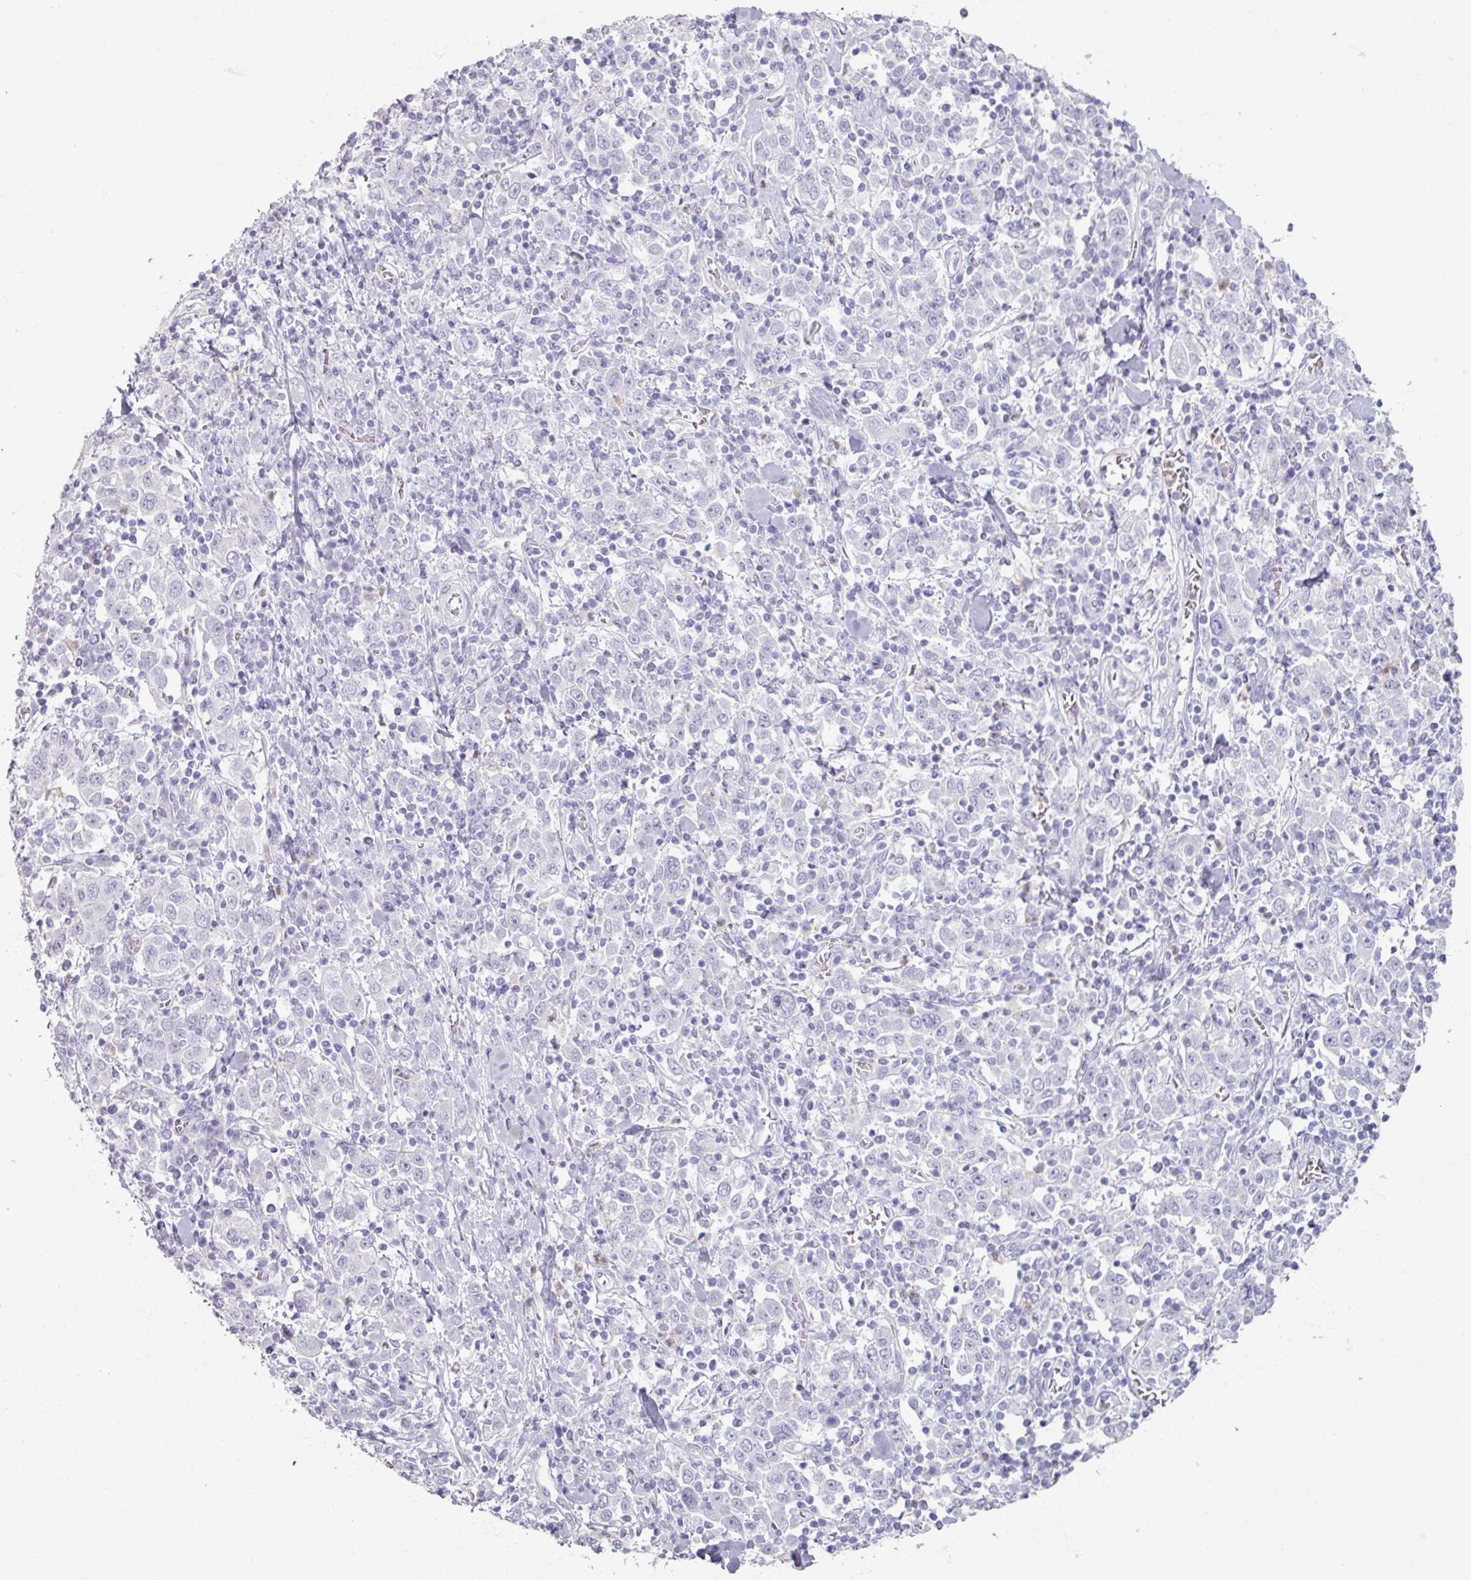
{"staining": {"intensity": "negative", "quantity": "none", "location": "none"}, "tissue": "stomach cancer", "cell_type": "Tumor cells", "image_type": "cancer", "snomed": [{"axis": "morphology", "description": "Normal tissue, NOS"}, {"axis": "morphology", "description": "Adenocarcinoma, NOS"}, {"axis": "topography", "description": "Stomach, upper"}, {"axis": "topography", "description": "Stomach"}], "caption": "The photomicrograph shows no staining of tumor cells in adenocarcinoma (stomach).", "gene": "ARG1", "patient": {"sex": "male", "age": 59}}